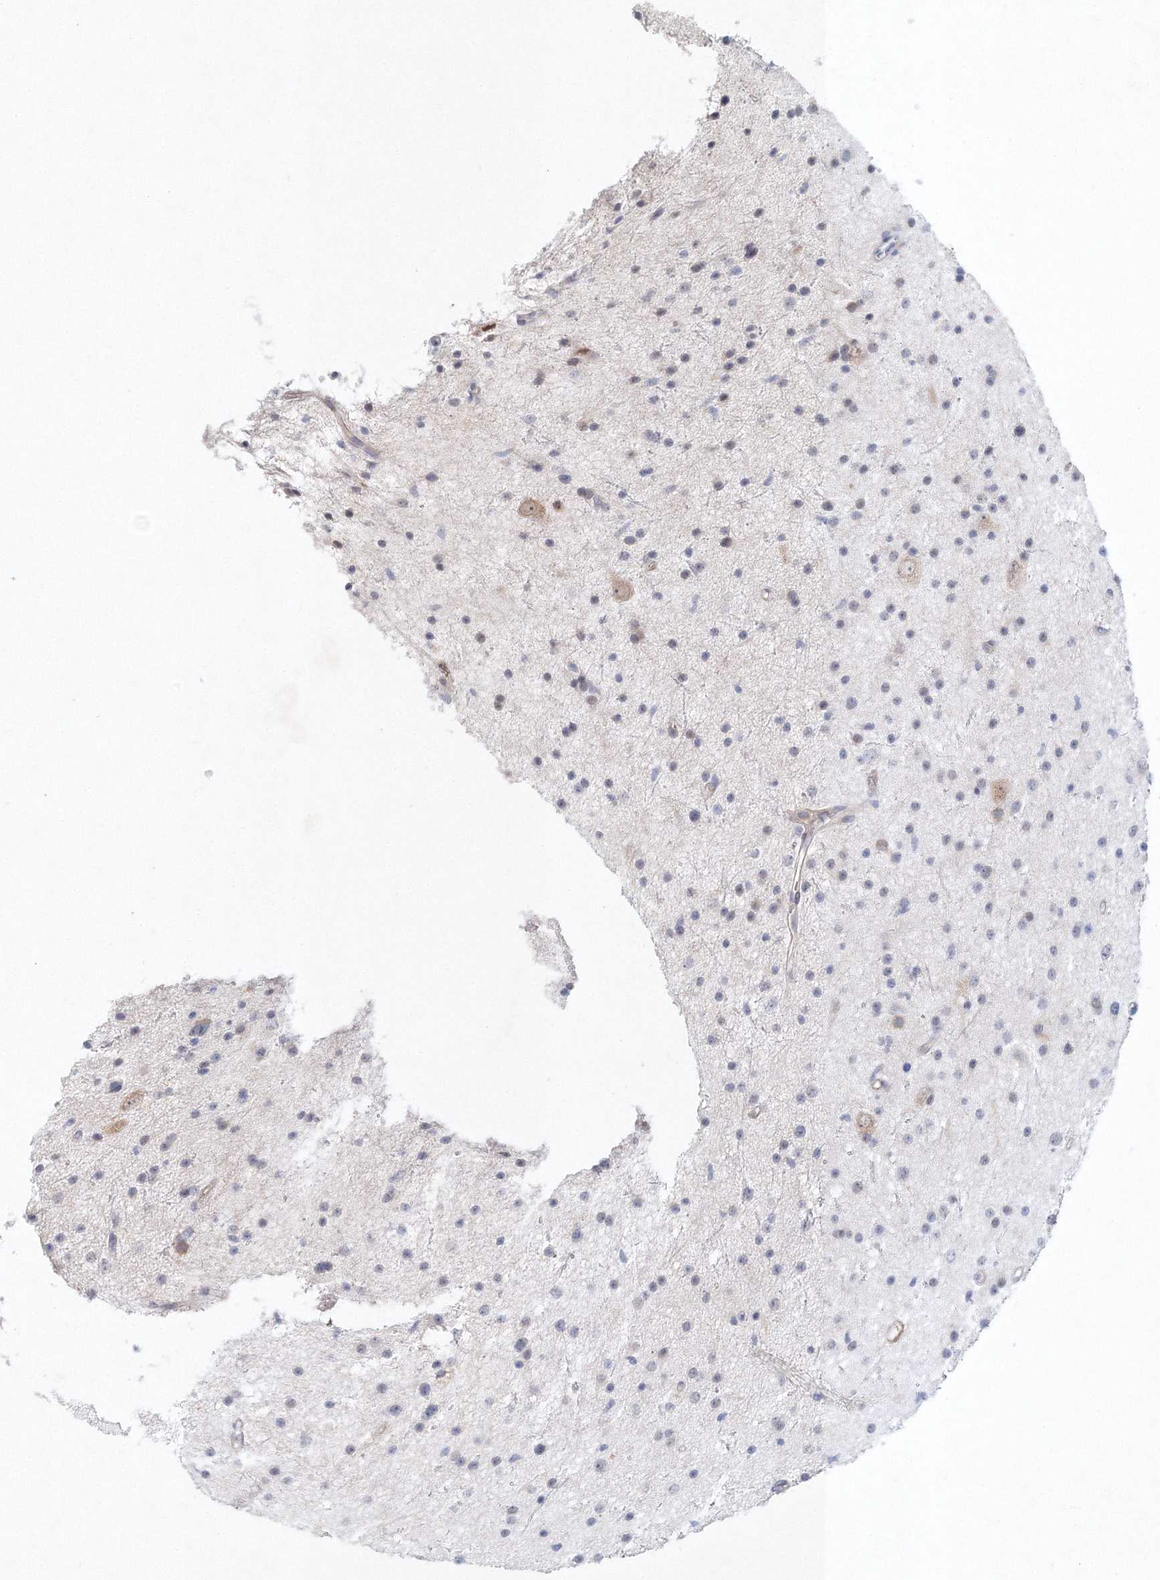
{"staining": {"intensity": "negative", "quantity": "none", "location": "none"}, "tissue": "glioma", "cell_type": "Tumor cells", "image_type": "cancer", "snomed": [{"axis": "morphology", "description": "Glioma, malignant, Low grade"}, {"axis": "topography", "description": "Cerebral cortex"}], "caption": "Histopathology image shows no protein expression in tumor cells of malignant glioma (low-grade) tissue.", "gene": "SH3BP5", "patient": {"sex": "female", "age": 39}}